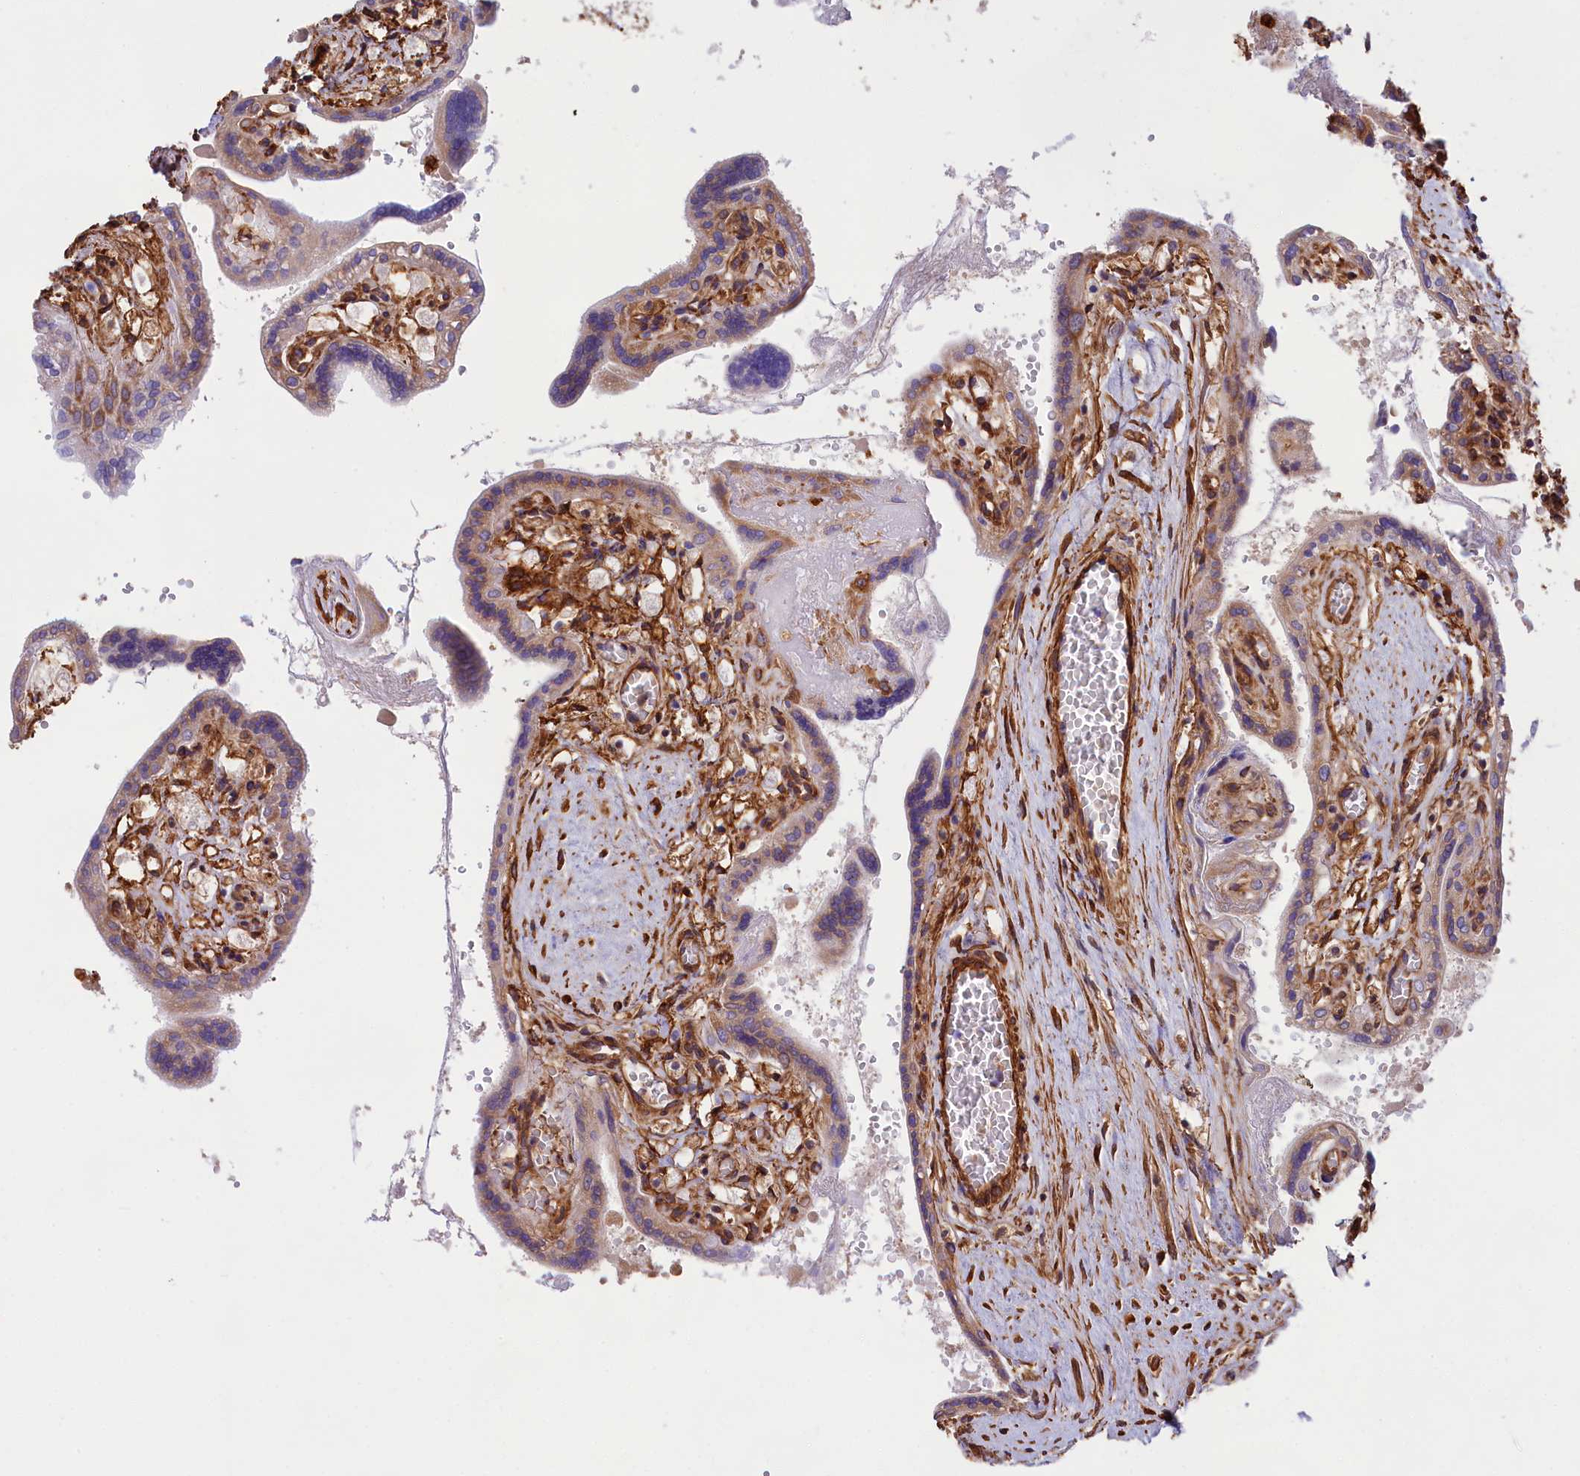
{"staining": {"intensity": "moderate", "quantity": "25%-75%", "location": "cytoplasmic/membranous"}, "tissue": "placenta", "cell_type": "Trophoblastic cells", "image_type": "normal", "snomed": [{"axis": "morphology", "description": "Normal tissue, NOS"}, {"axis": "topography", "description": "Placenta"}], "caption": "Placenta stained with a brown dye shows moderate cytoplasmic/membranous positive staining in about 25%-75% of trophoblastic cells.", "gene": "GYS1", "patient": {"sex": "female", "age": 37}}